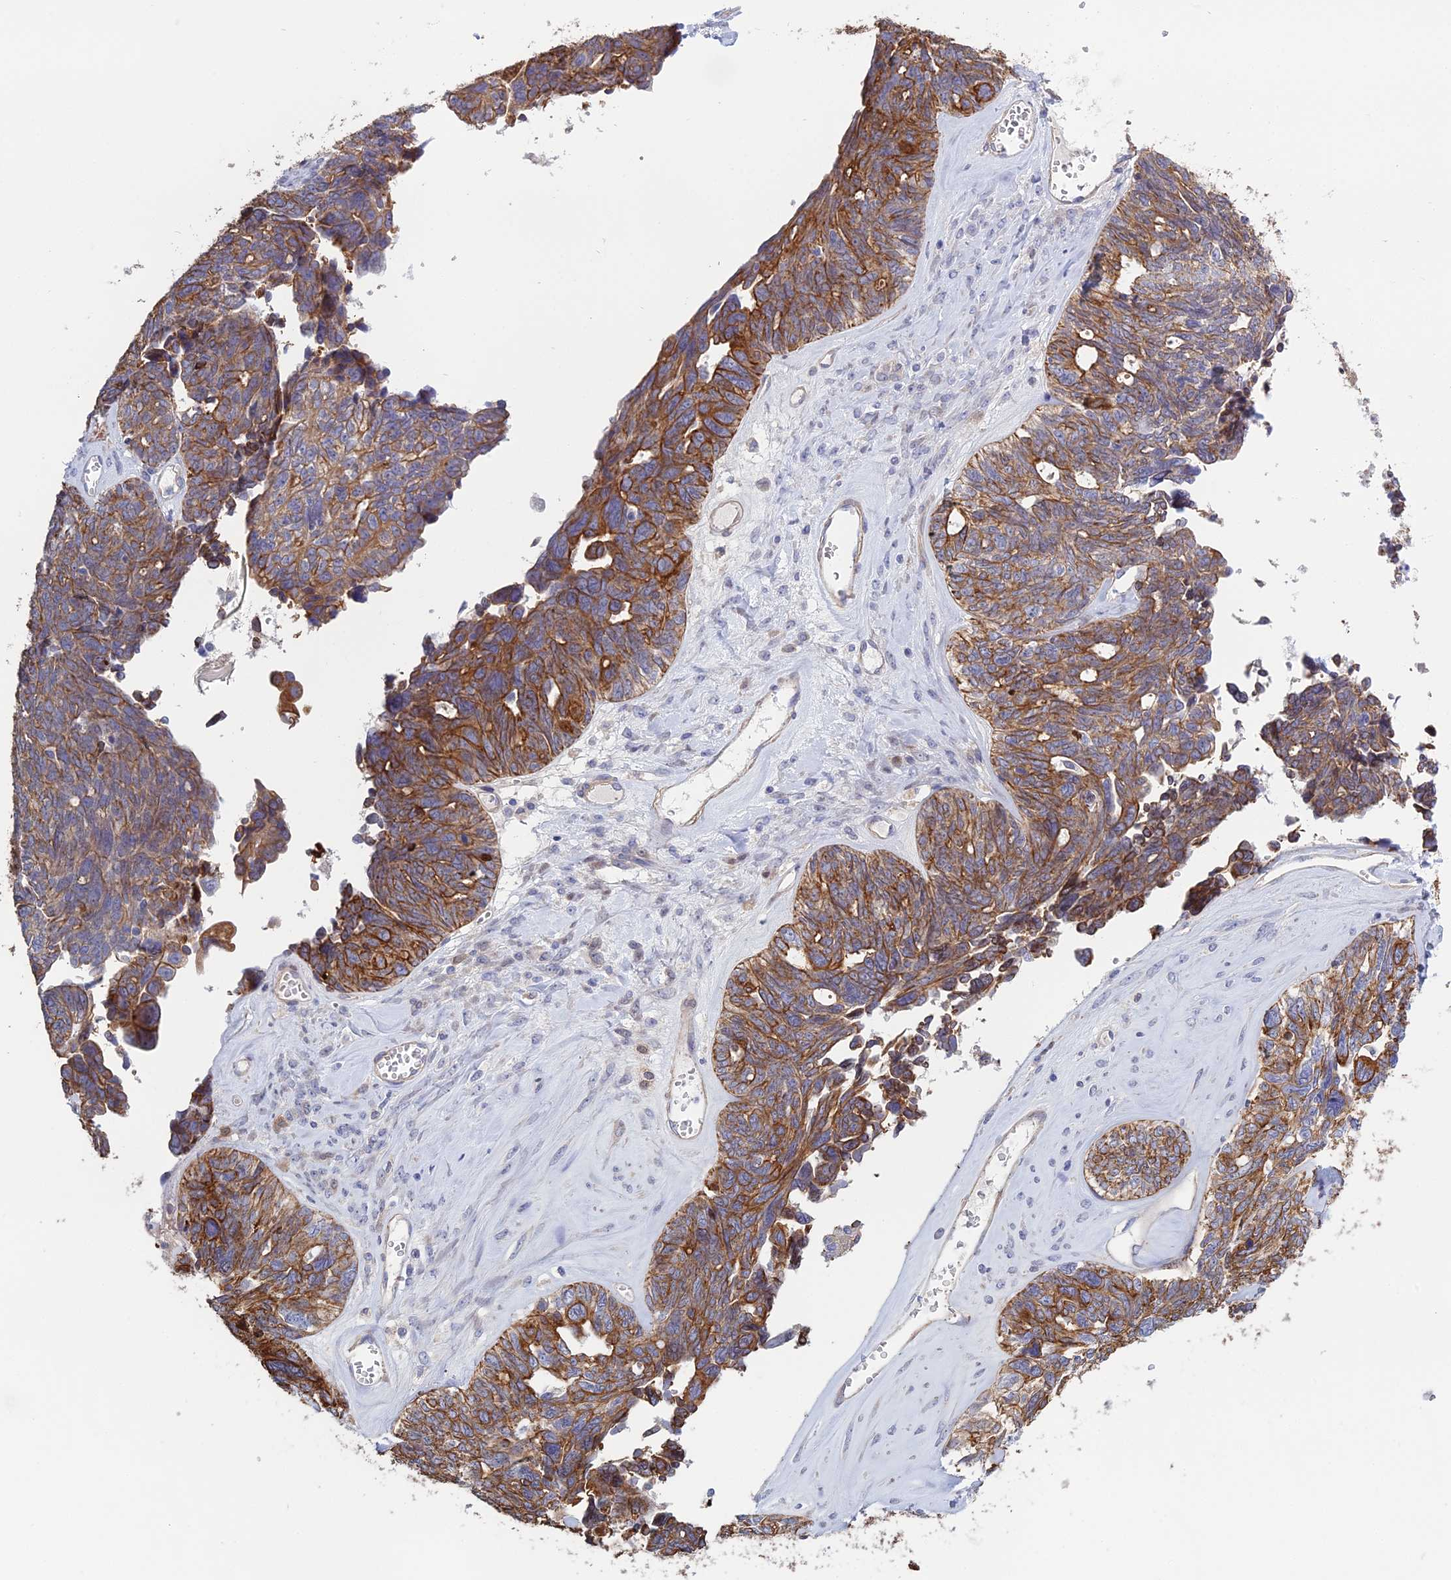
{"staining": {"intensity": "moderate", "quantity": ">75%", "location": "cytoplasmic/membranous"}, "tissue": "ovarian cancer", "cell_type": "Tumor cells", "image_type": "cancer", "snomed": [{"axis": "morphology", "description": "Cystadenocarcinoma, serous, NOS"}, {"axis": "topography", "description": "Ovary"}], "caption": "Protein analysis of serous cystadenocarcinoma (ovarian) tissue demonstrates moderate cytoplasmic/membranous staining in about >75% of tumor cells.", "gene": "LZTS2", "patient": {"sex": "female", "age": 79}}